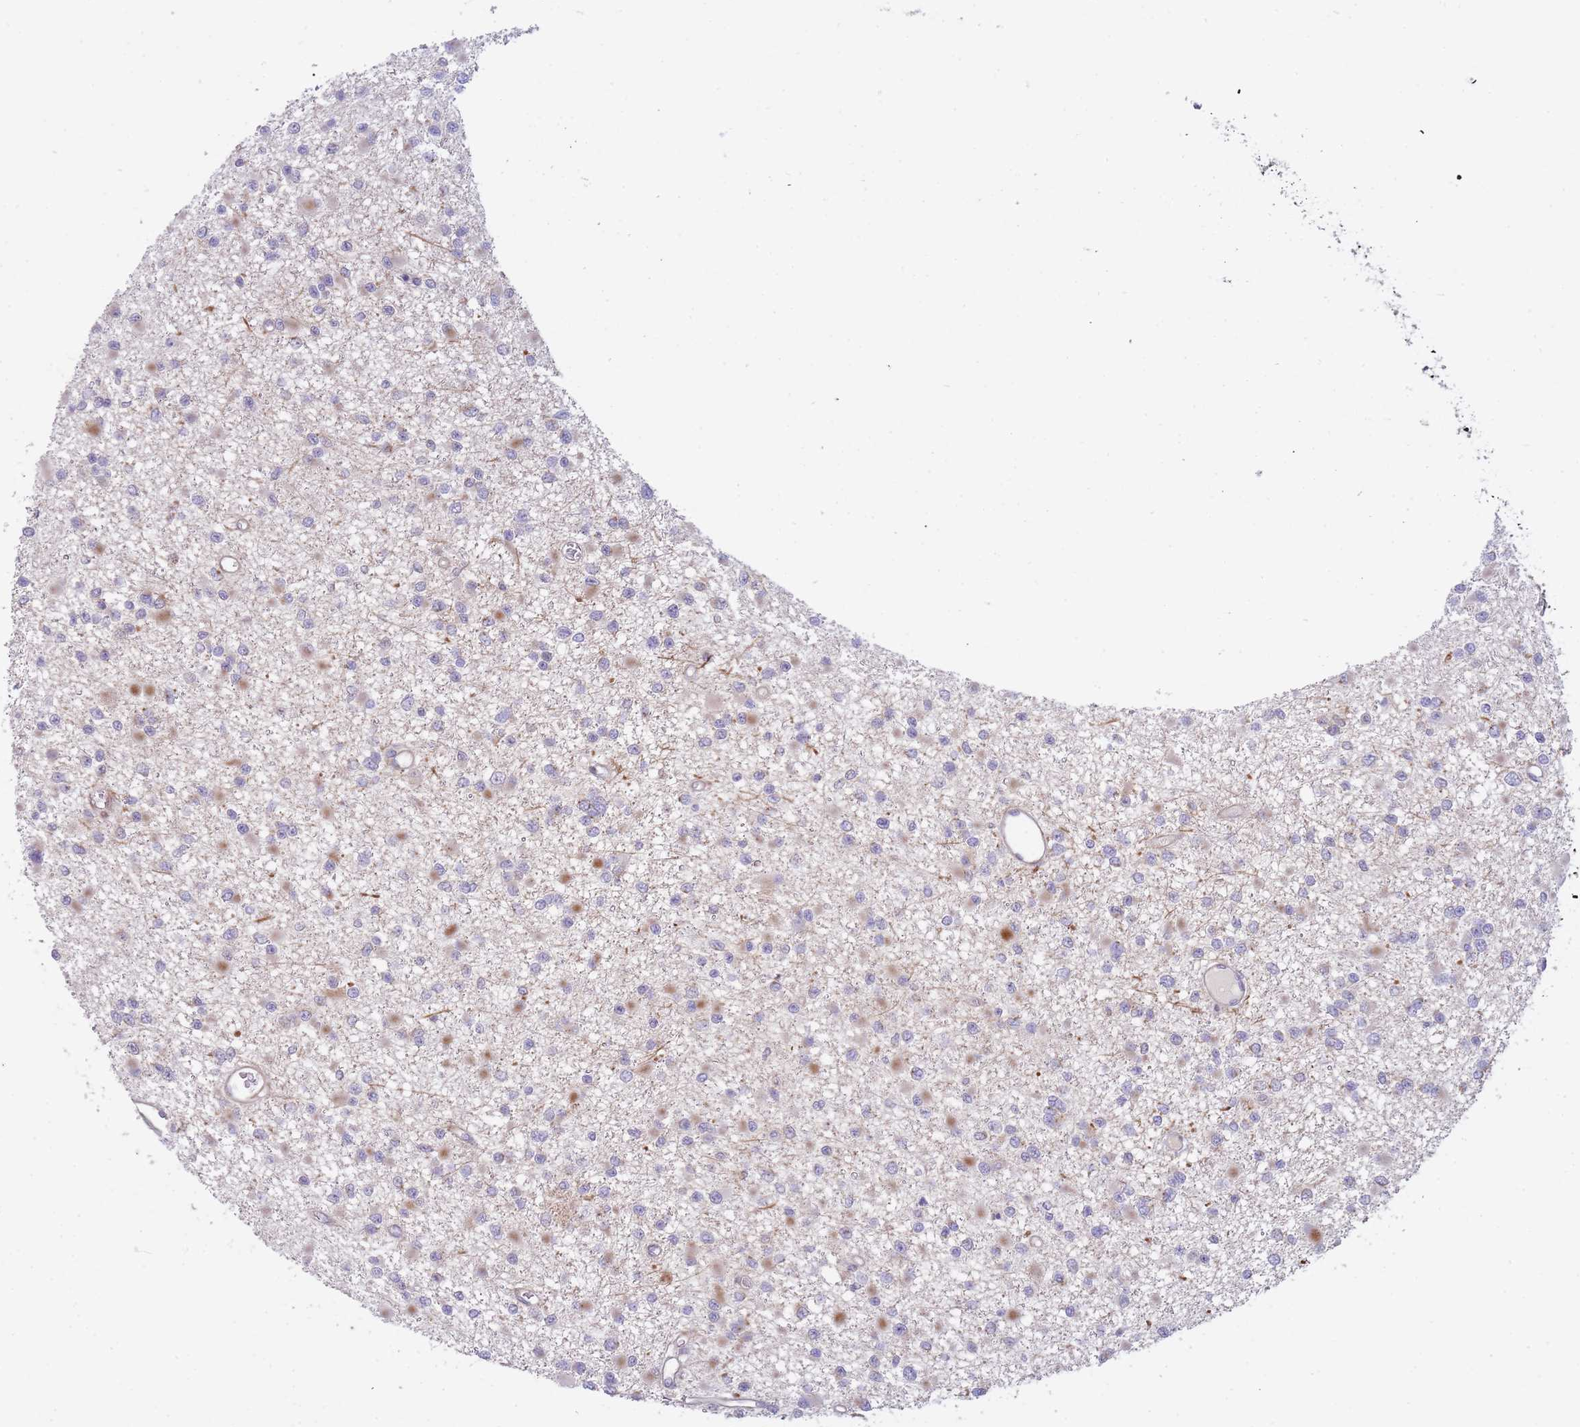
{"staining": {"intensity": "weak", "quantity": "<25%", "location": "cytoplasmic/membranous"}, "tissue": "glioma", "cell_type": "Tumor cells", "image_type": "cancer", "snomed": [{"axis": "morphology", "description": "Glioma, malignant, Low grade"}, {"axis": "topography", "description": "Brain"}], "caption": "High magnification brightfield microscopy of glioma stained with DAB (brown) and counterstained with hematoxylin (blue): tumor cells show no significant staining. (Brightfield microscopy of DAB IHC at high magnification).", "gene": "ATP5MC2", "patient": {"sex": "female", "age": 22}}